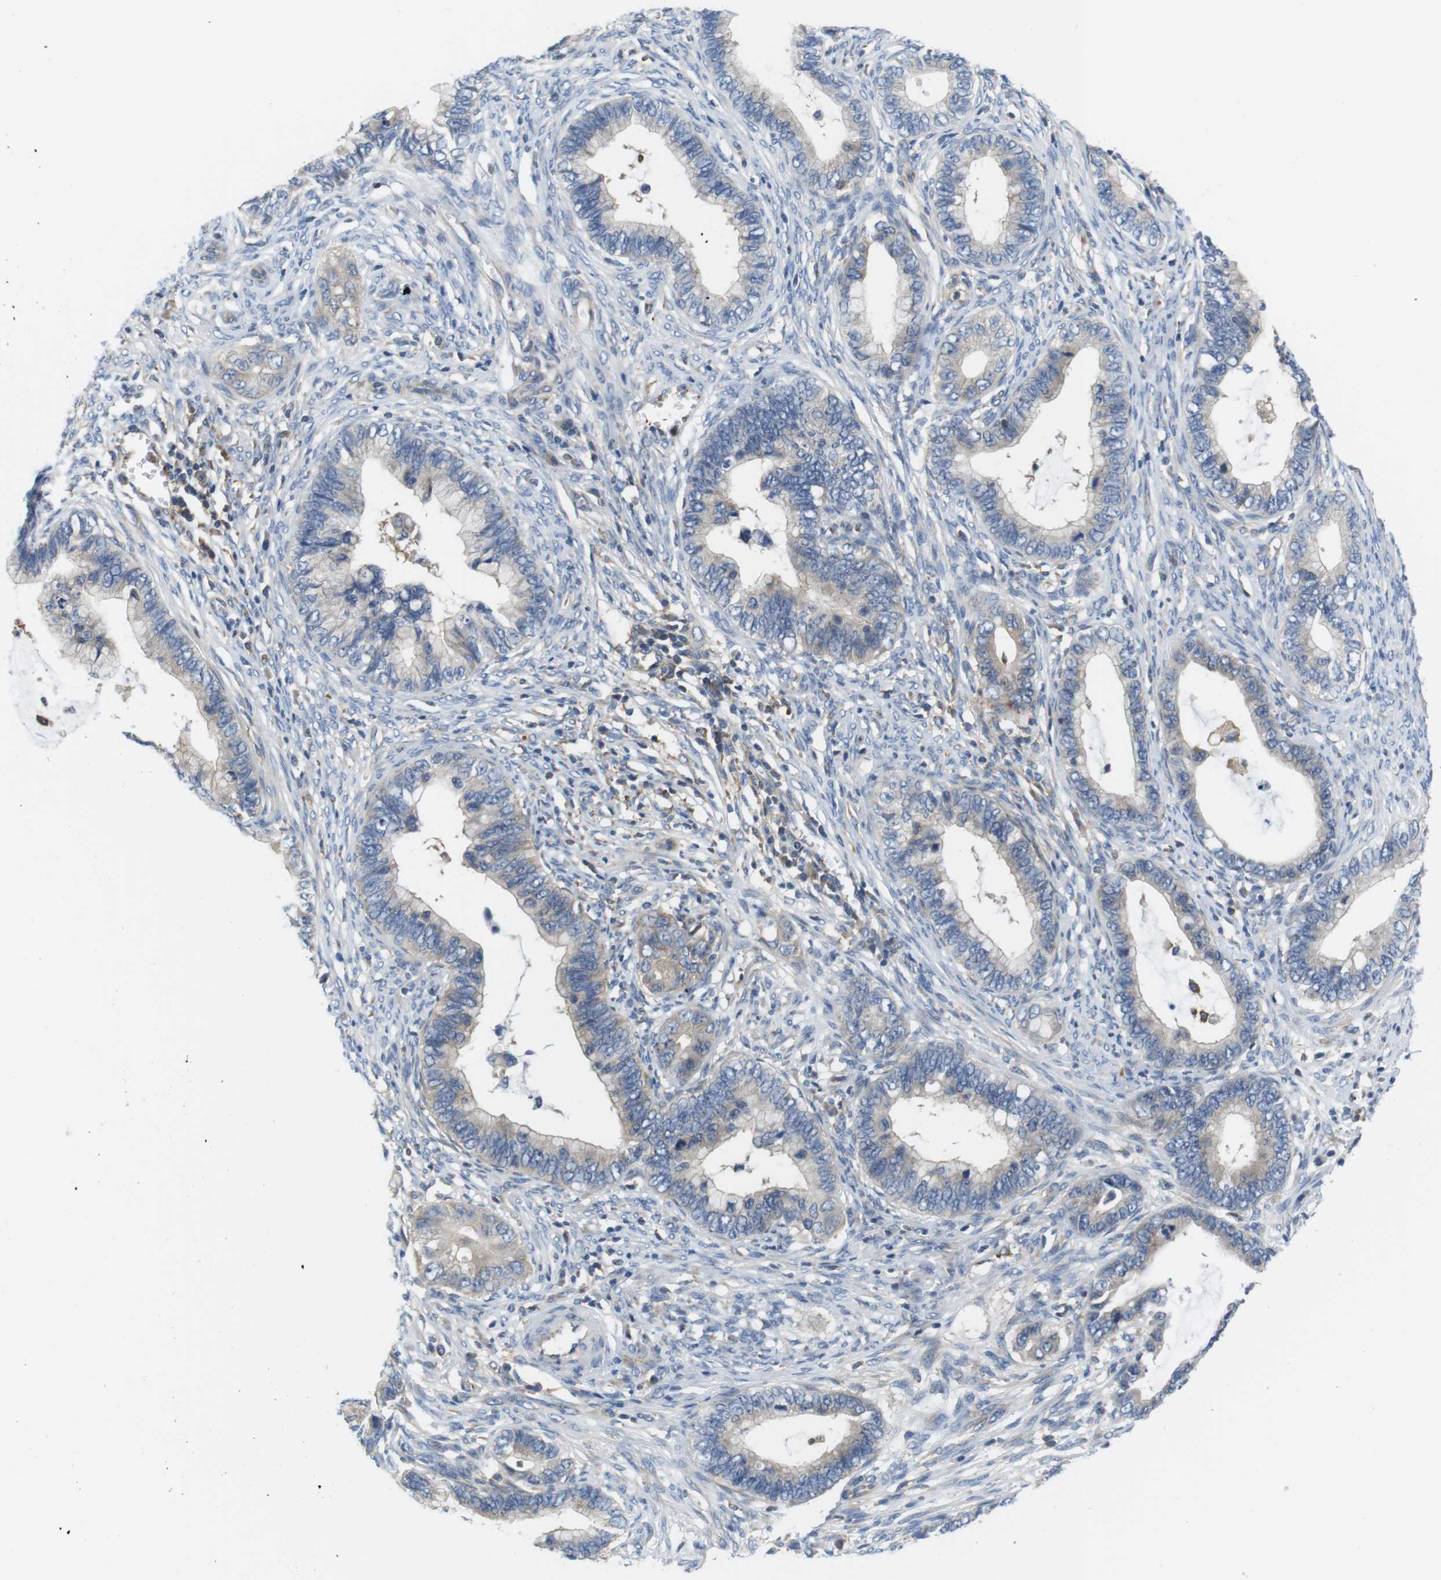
{"staining": {"intensity": "weak", "quantity": "25%-75%", "location": "cytoplasmic/membranous"}, "tissue": "cervical cancer", "cell_type": "Tumor cells", "image_type": "cancer", "snomed": [{"axis": "morphology", "description": "Adenocarcinoma, NOS"}, {"axis": "topography", "description": "Cervix"}], "caption": "Human cervical adenocarcinoma stained with a brown dye shows weak cytoplasmic/membranous positive staining in about 25%-75% of tumor cells.", "gene": "HERPUD2", "patient": {"sex": "female", "age": 44}}